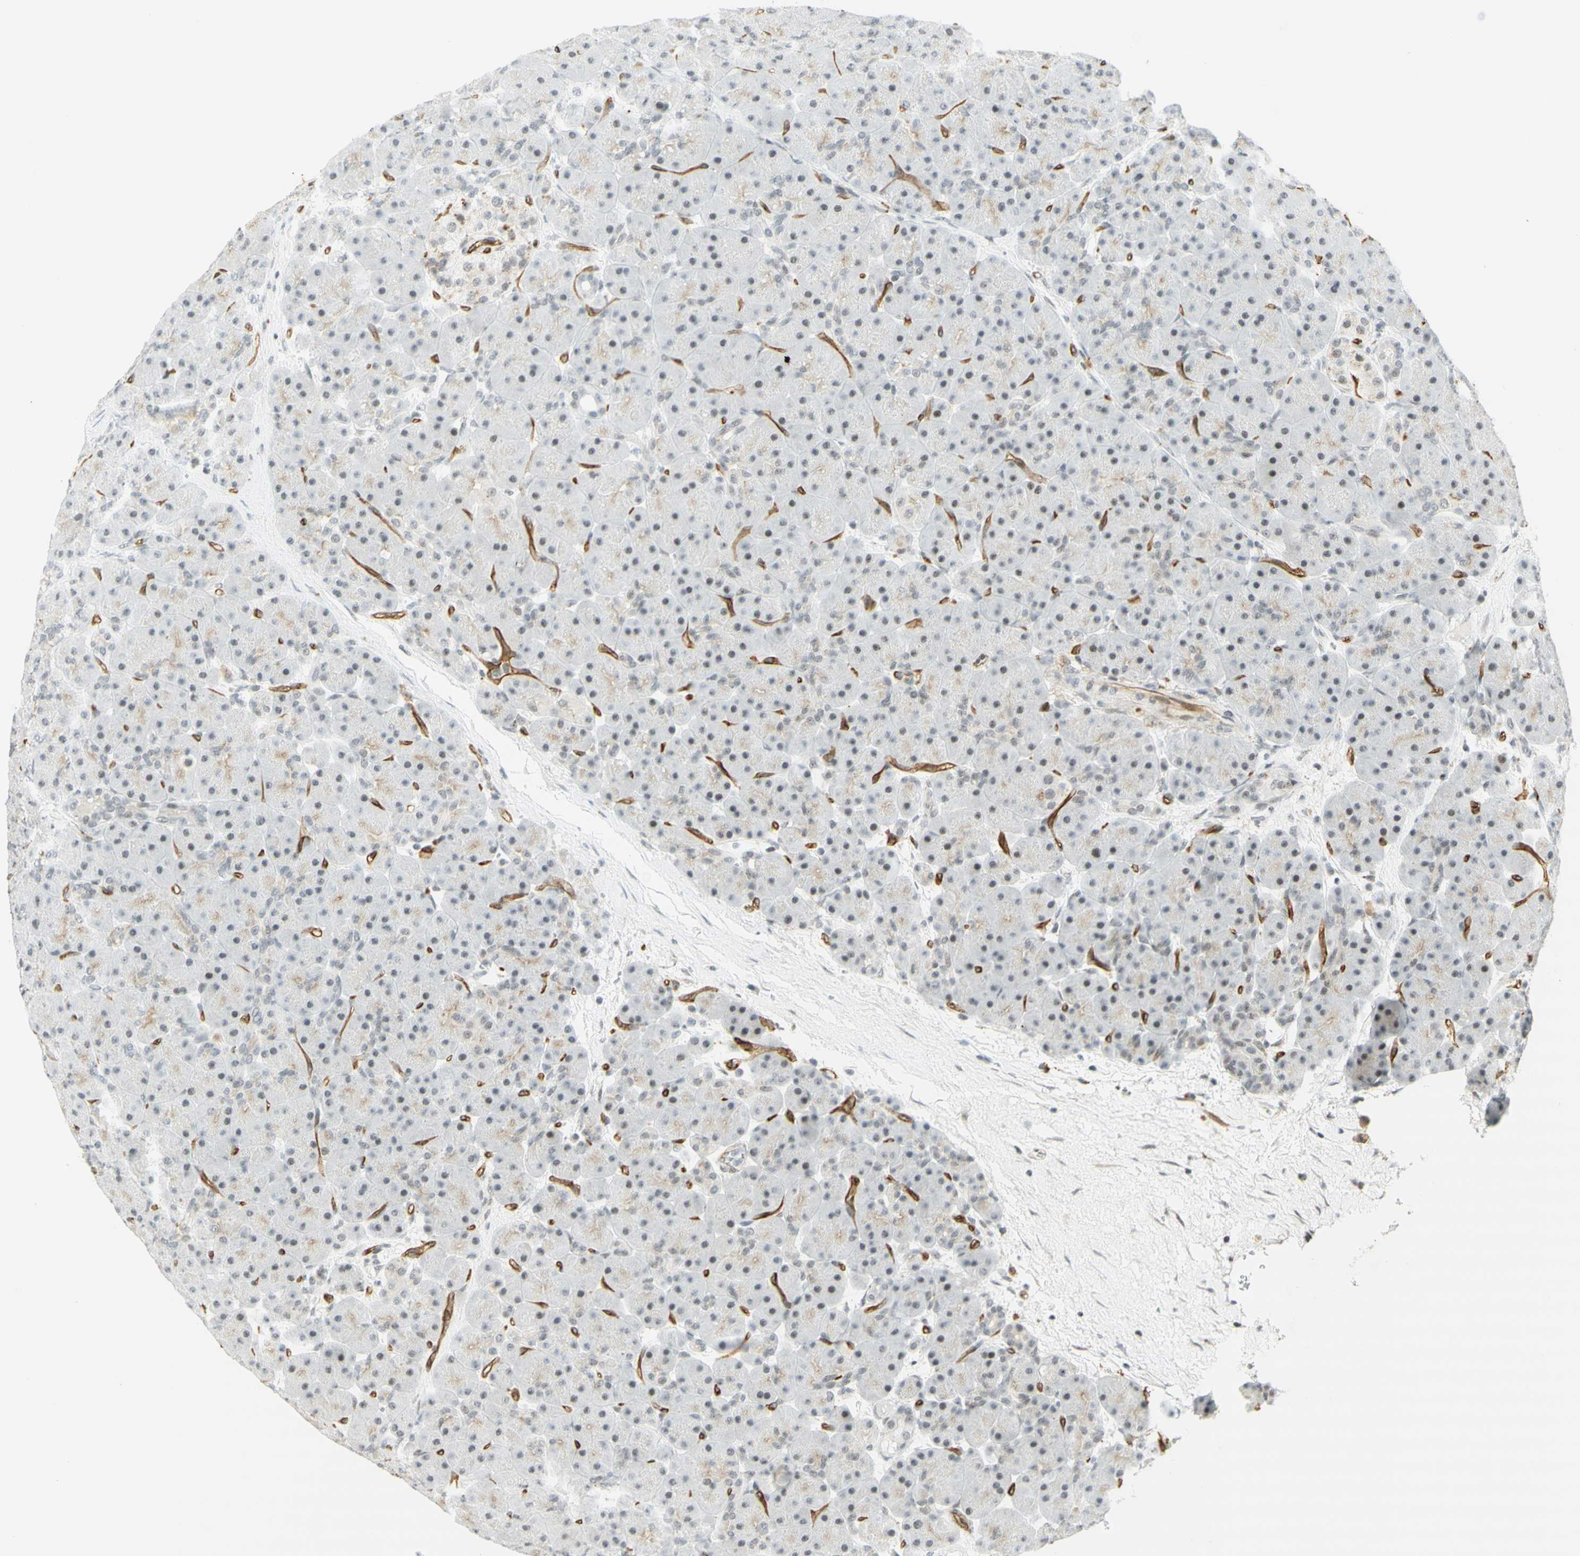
{"staining": {"intensity": "weak", "quantity": "25%-75%", "location": "nuclear"}, "tissue": "pancreas", "cell_type": "Exocrine glandular cells", "image_type": "normal", "snomed": [{"axis": "morphology", "description": "Normal tissue, NOS"}, {"axis": "topography", "description": "Pancreas"}], "caption": "Weak nuclear expression is present in approximately 25%-75% of exocrine glandular cells in benign pancreas.", "gene": "IRF1", "patient": {"sex": "male", "age": 66}}